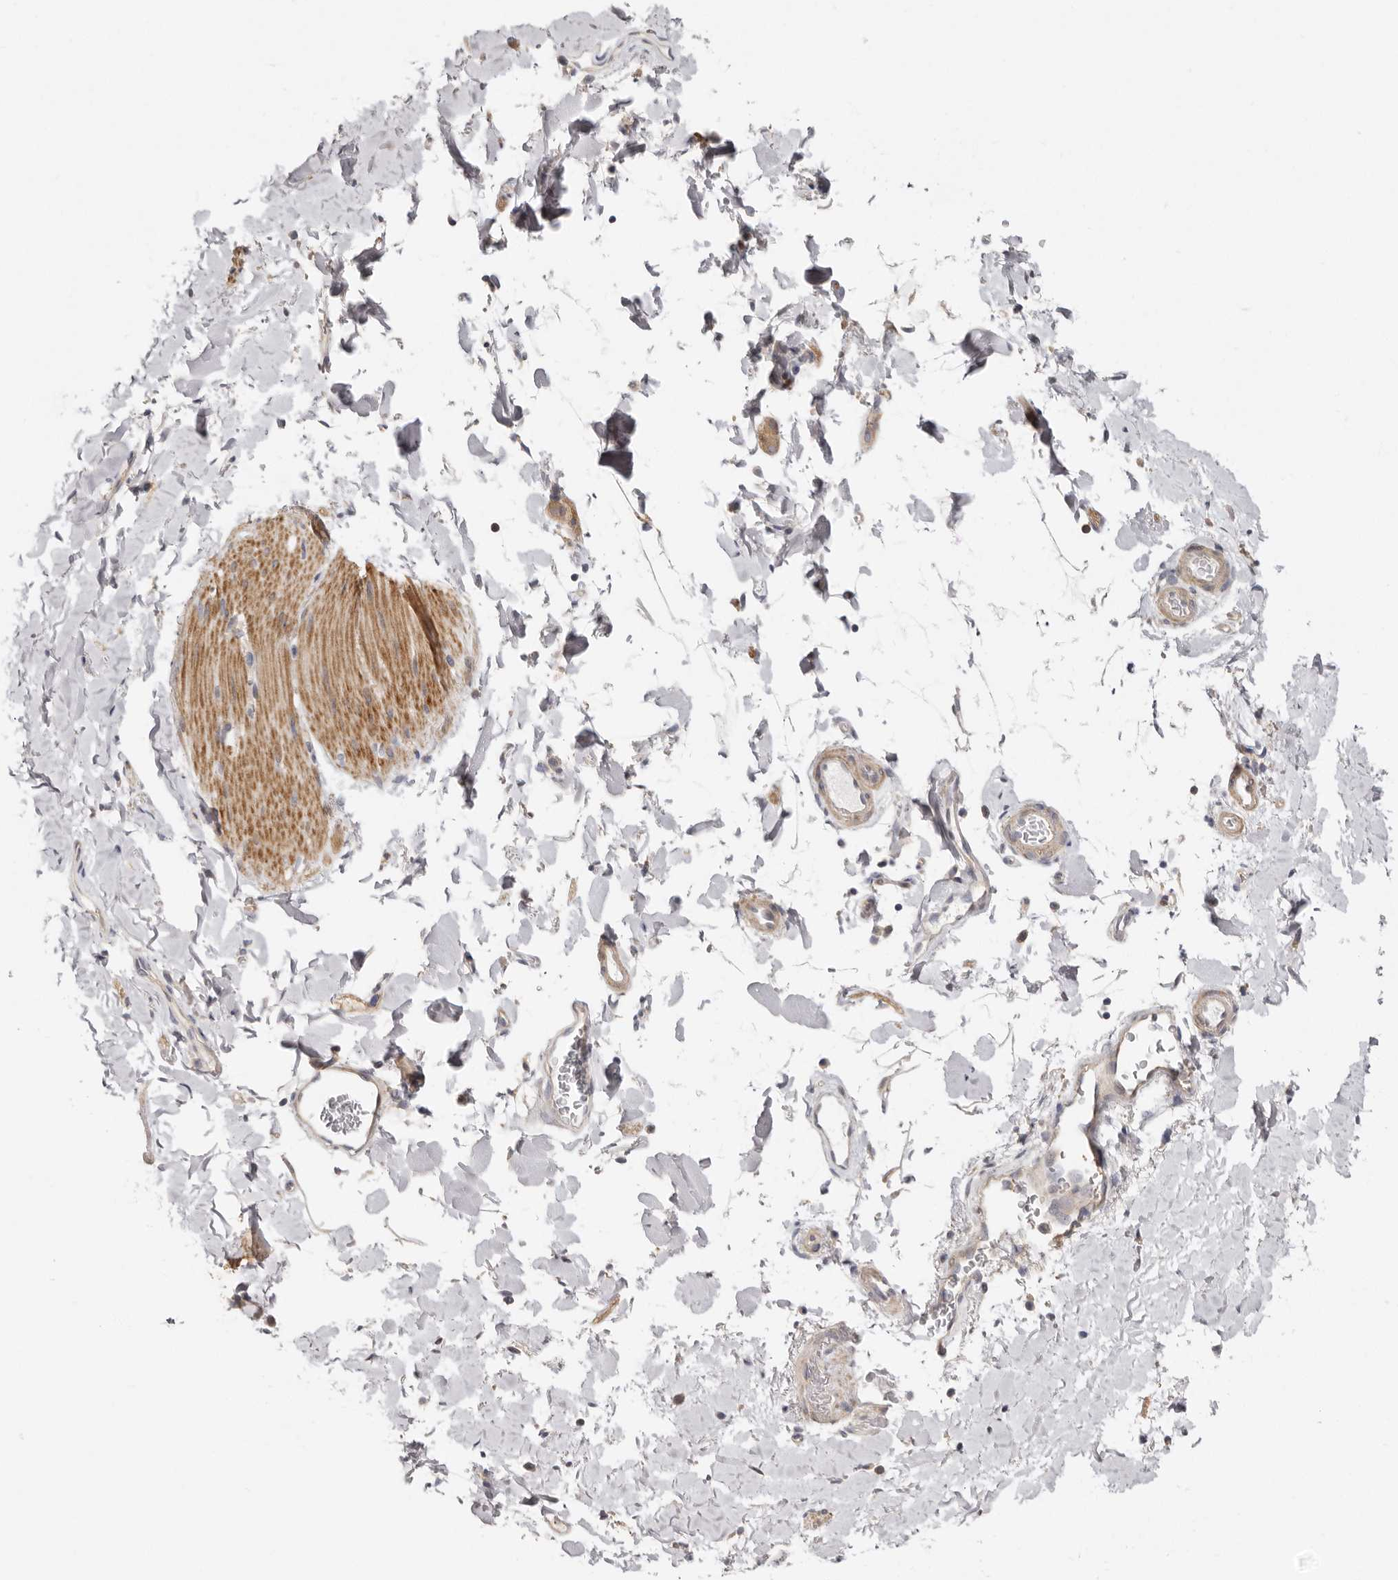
{"staining": {"intensity": "weak", "quantity": ">75%", "location": "cytoplasmic/membranous"}, "tissue": "smooth muscle", "cell_type": "Smooth muscle cells", "image_type": "normal", "snomed": [{"axis": "morphology", "description": "Normal tissue, NOS"}, {"axis": "topography", "description": "Smooth muscle"}, {"axis": "topography", "description": "Small intestine"}], "caption": "Smooth muscle cells reveal weak cytoplasmic/membranous positivity in about >75% of cells in normal smooth muscle. (DAB = brown stain, brightfield microscopy at high magnification).", "gene": "MSRB2", "patient": {"sex": "female", "age": 84}}